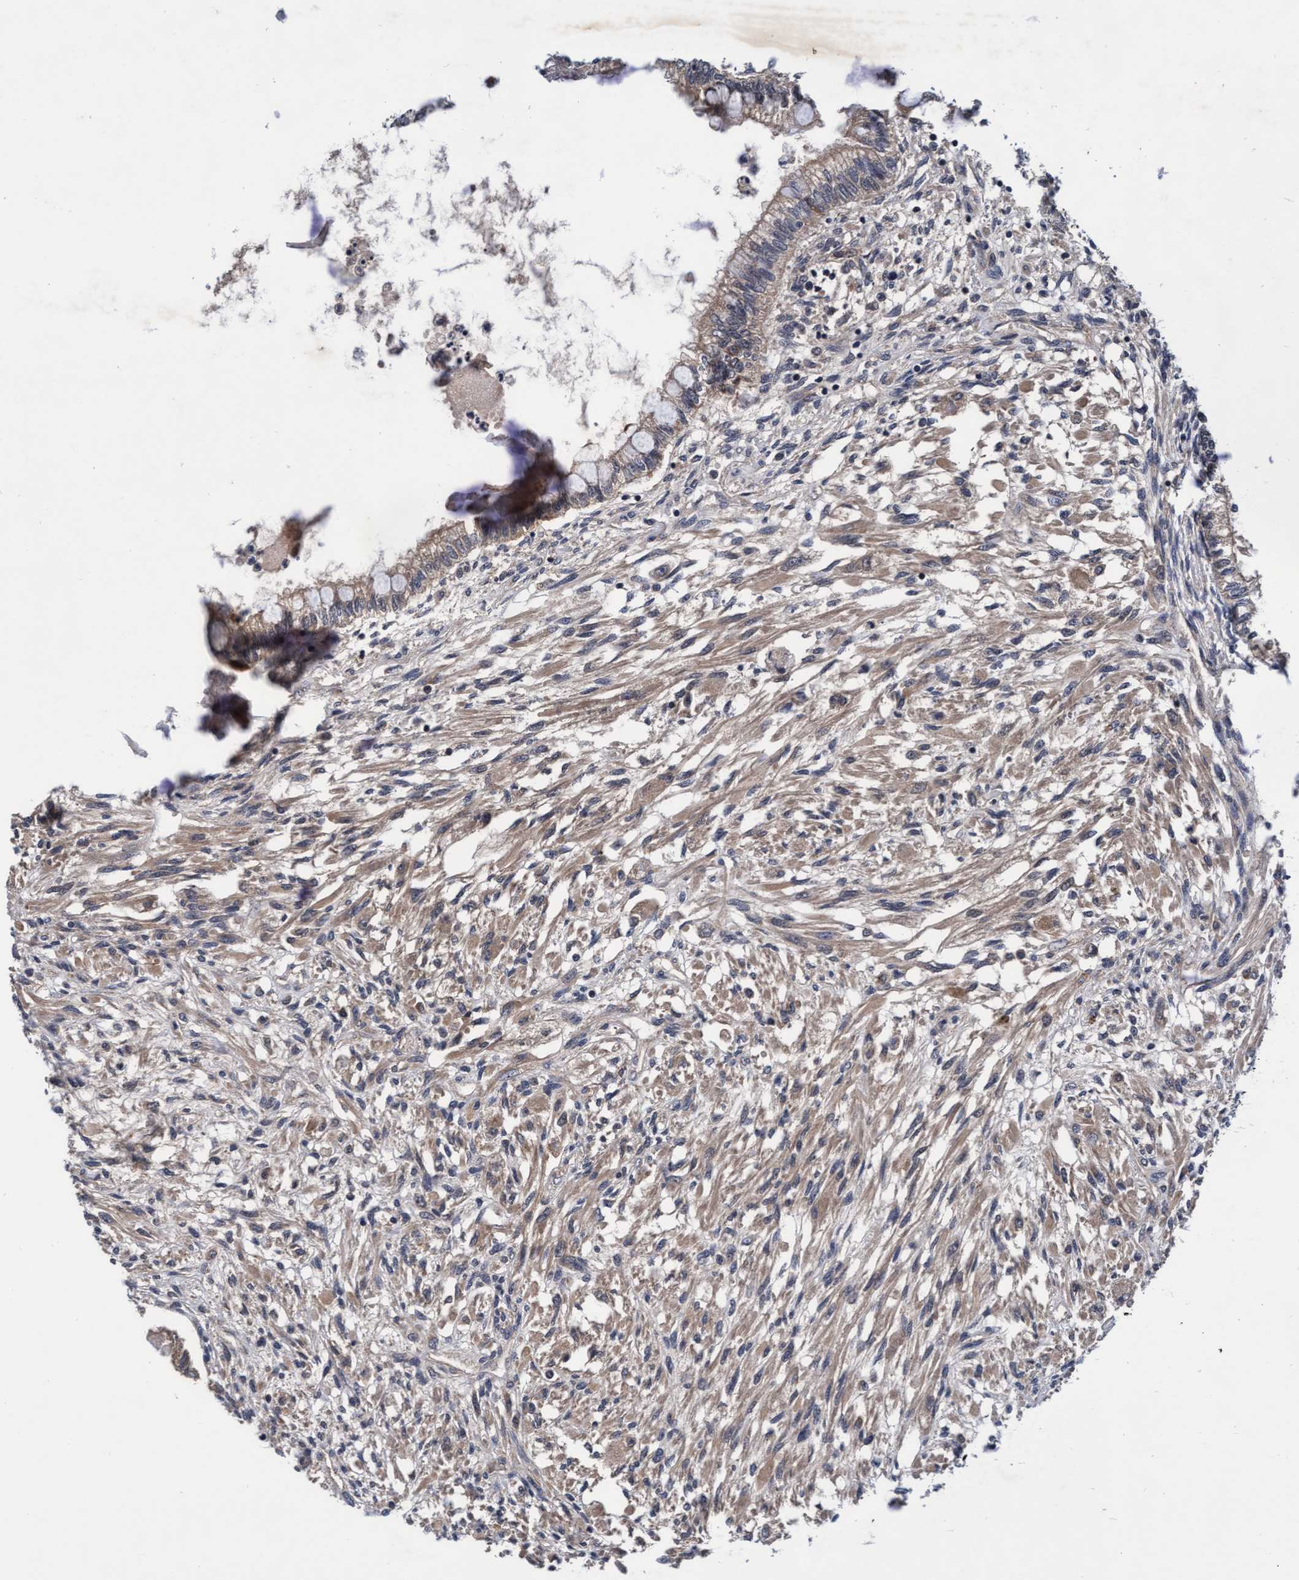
{"staining": {"intensity": "weak", "quantity": "25%-75%", "location": "cytoplasmic/membranous"}, "tissue": "testis cancer", "cell_type": "Tumor cells", "image_type": "cancer", "snomed": [{"axis": "morphology", "description": "Seminoma, NOS"}, {"axis": "topography", "description": "Testis"}], "caption": "Immunohistochemistry (IHC) (DAB) staining of human testis cancer (seminoma) demonstrates weak cytoplasmic/membranous protein staining in approximately 25%-75% of tumor cells.", "gene": "EFCAB13", "patient": {"sex": "male", "age": 28}}